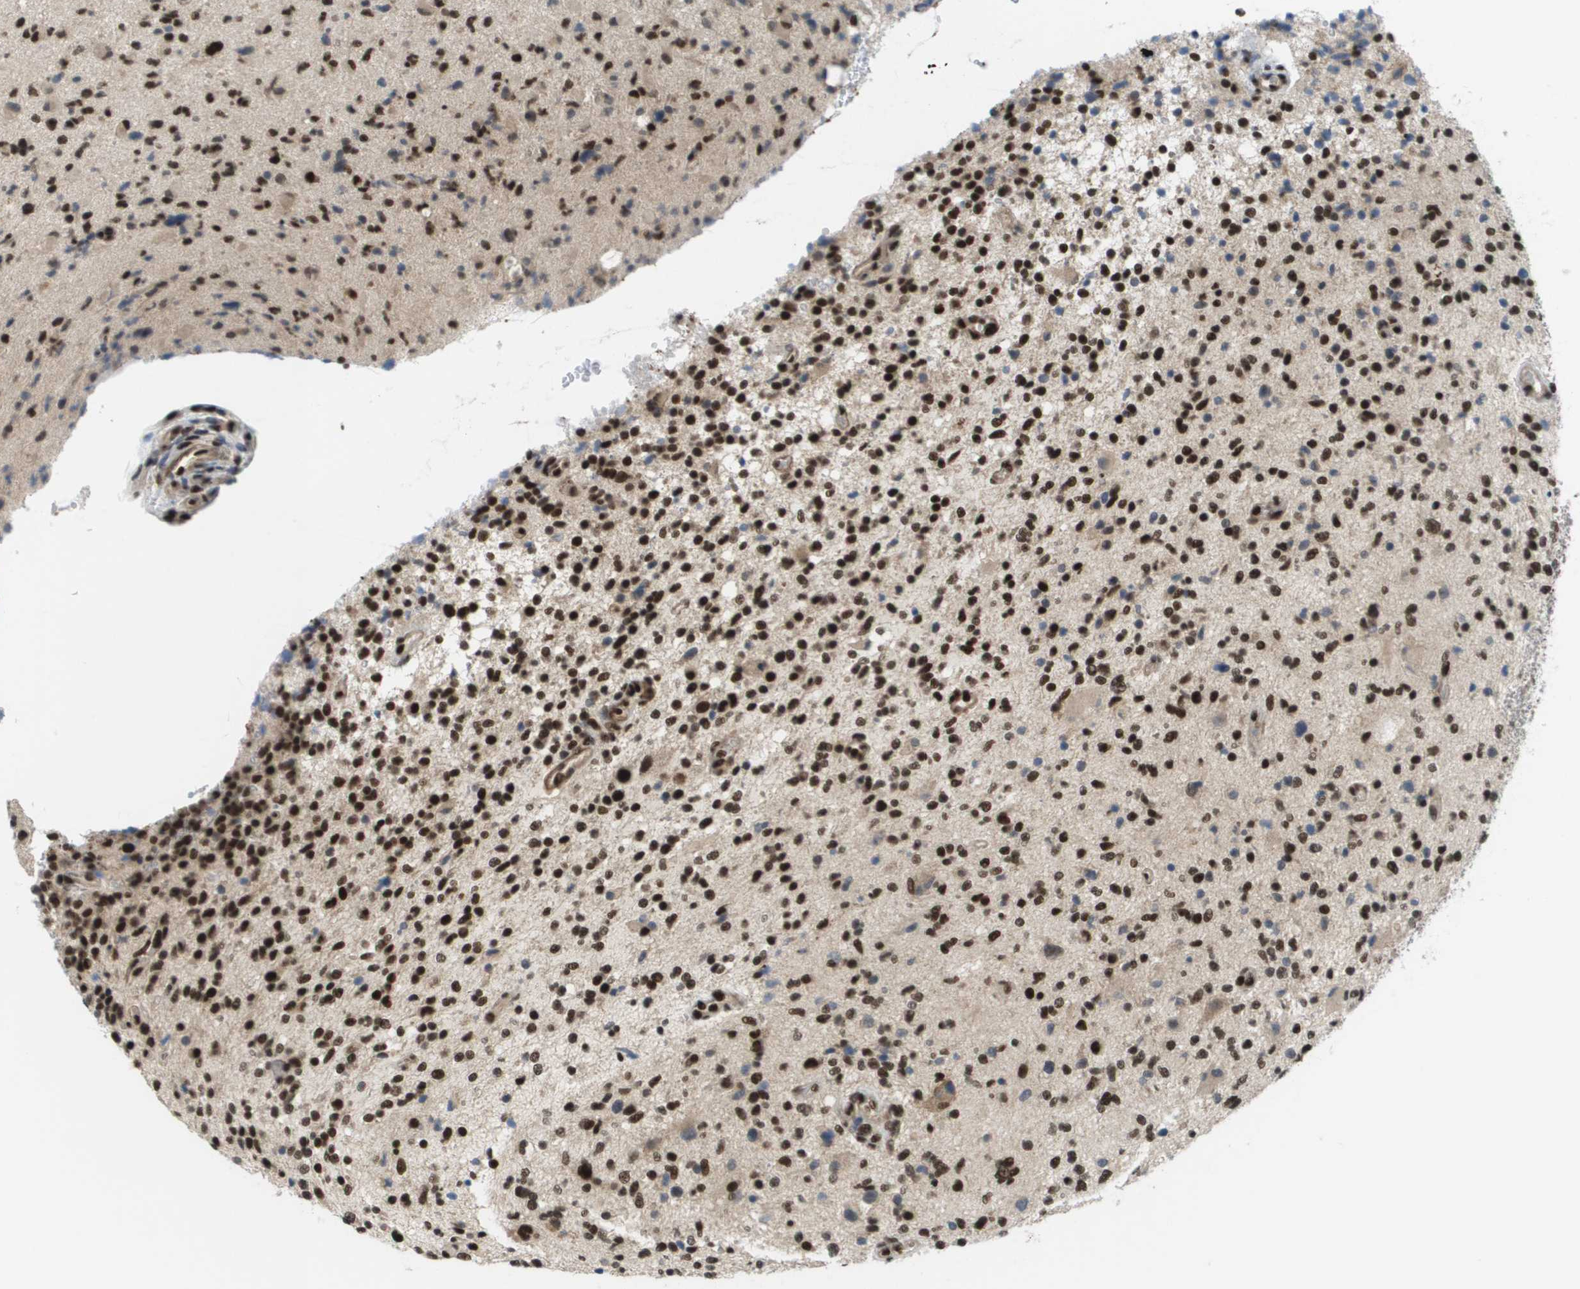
{"staining": {"intensity": "strong", "quantity": ">75%", "location": "nuclear"}, "tissue": "glioma", "cell_type": "Tumor cells", "image_type": "cancer", "snomed": [{"axis": "morphology", "description": "Glioma, malignant, High grade"}, {"axis": "topography", "description": "Brain"}], "caption": "Immunohistochemical staining of malignant glioma (high-grade) exhibits high levels of strong nuclear expression in approximately >75% of tumor cells. (Stains: DAB (3,3'-diaminobenzidine) in brown, nuclei in blue, Microscopy: brightfield microscopy at high magnification).", "gene": "PRCC", "patient": {"sex": "male", "age": 48}}